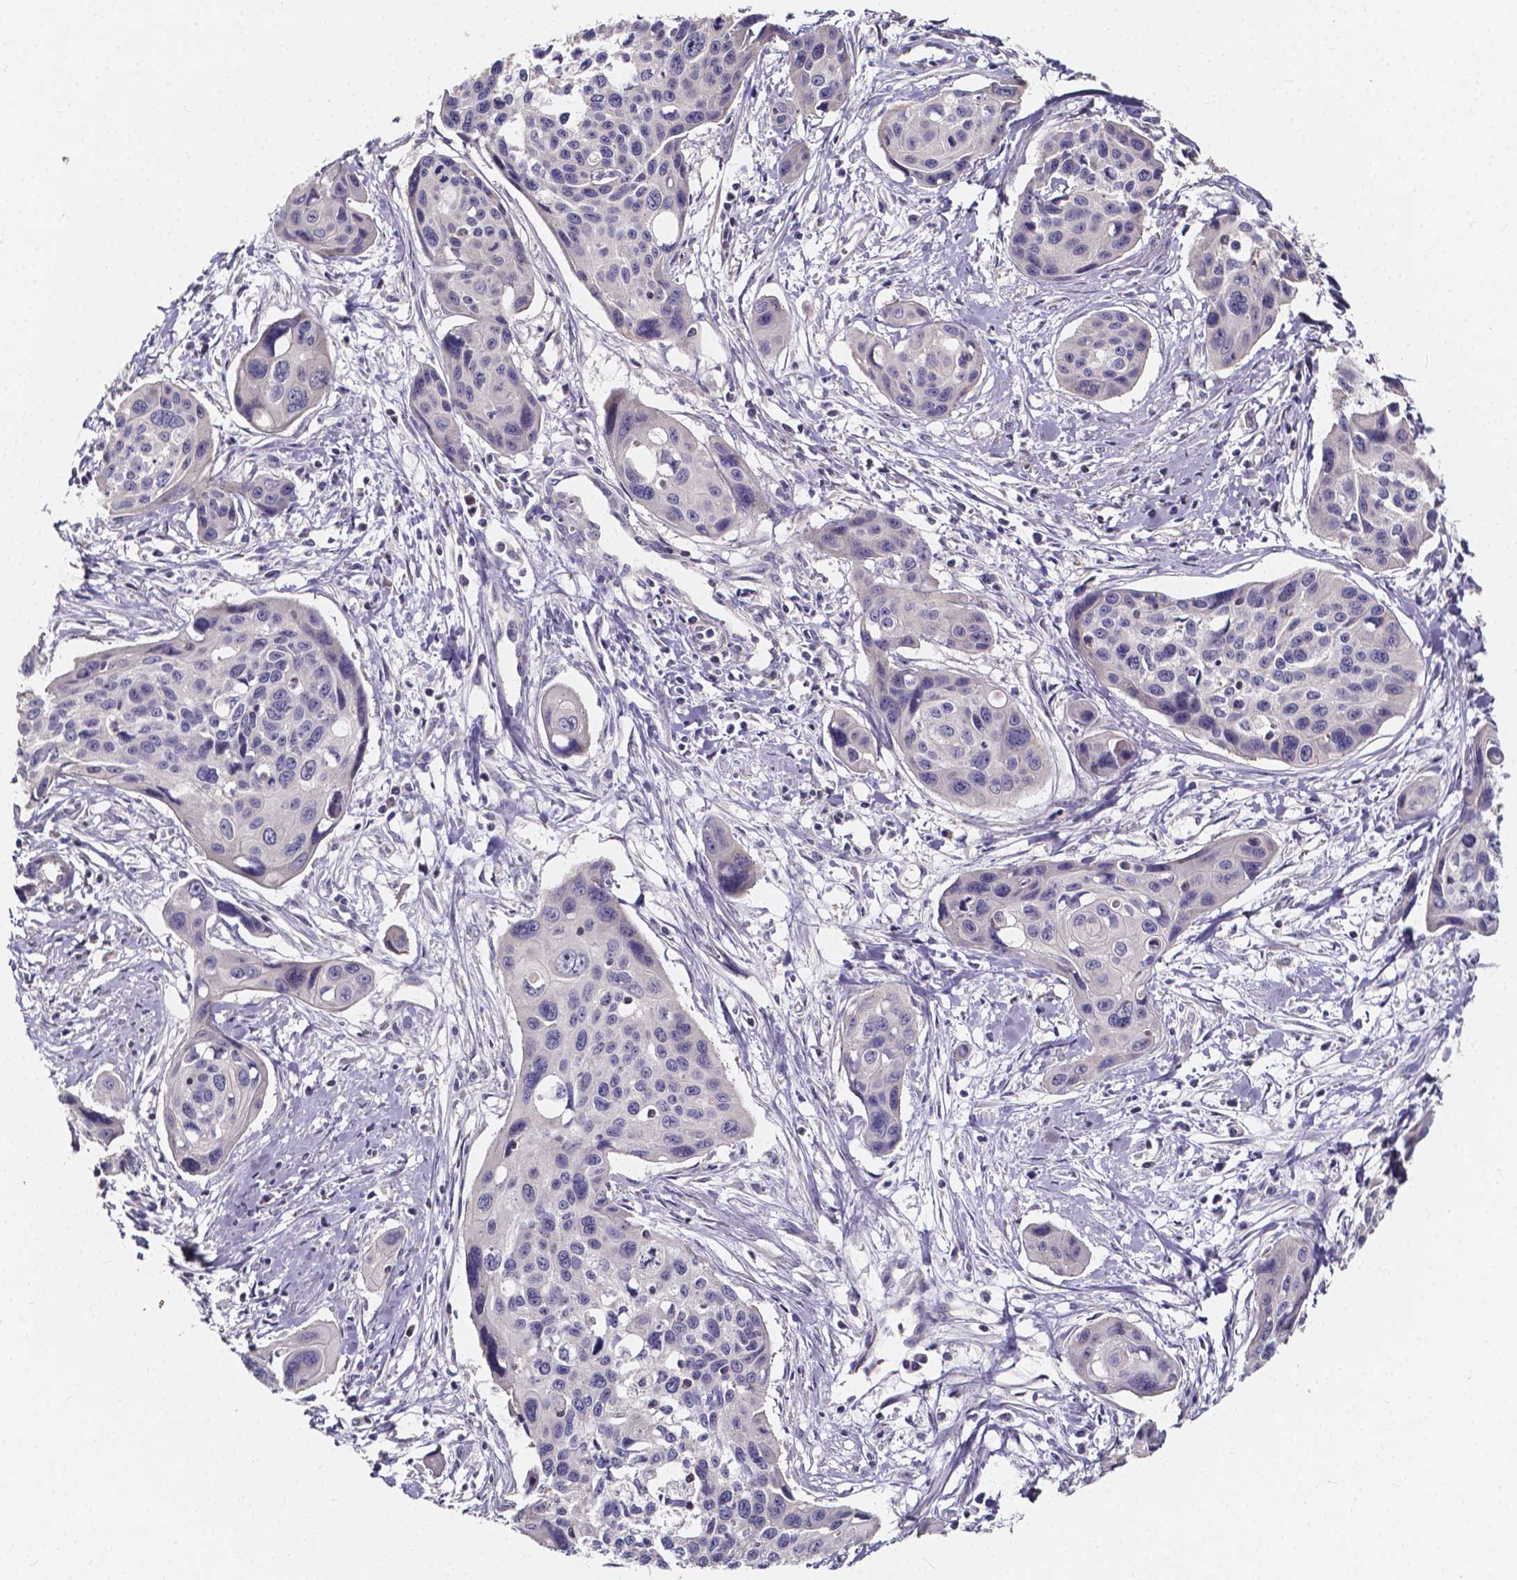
{"staining": {"intensity": "negative", "quantity": "none", "location": "none"}, "tissue": "cervical cancer", "cell_type": "Tumor cells", "image_type": "cancer", "snomed": [{"axis": "morphology", "description": "Squamous cell carcinoma, NOS"}, {"axis": "topography", "description": "Cervix"}], "caption": "Immunohistochemistry (IHC) image of human cervical cancer (squamous cell carcinoma) stained for a protein (brown), which exhibits no staining in tumor cells. (DAB immunohistochemistry (IHC), high magnification).", "gene": "THEMIS", "patient": {"sex": "female", "age": 31}}